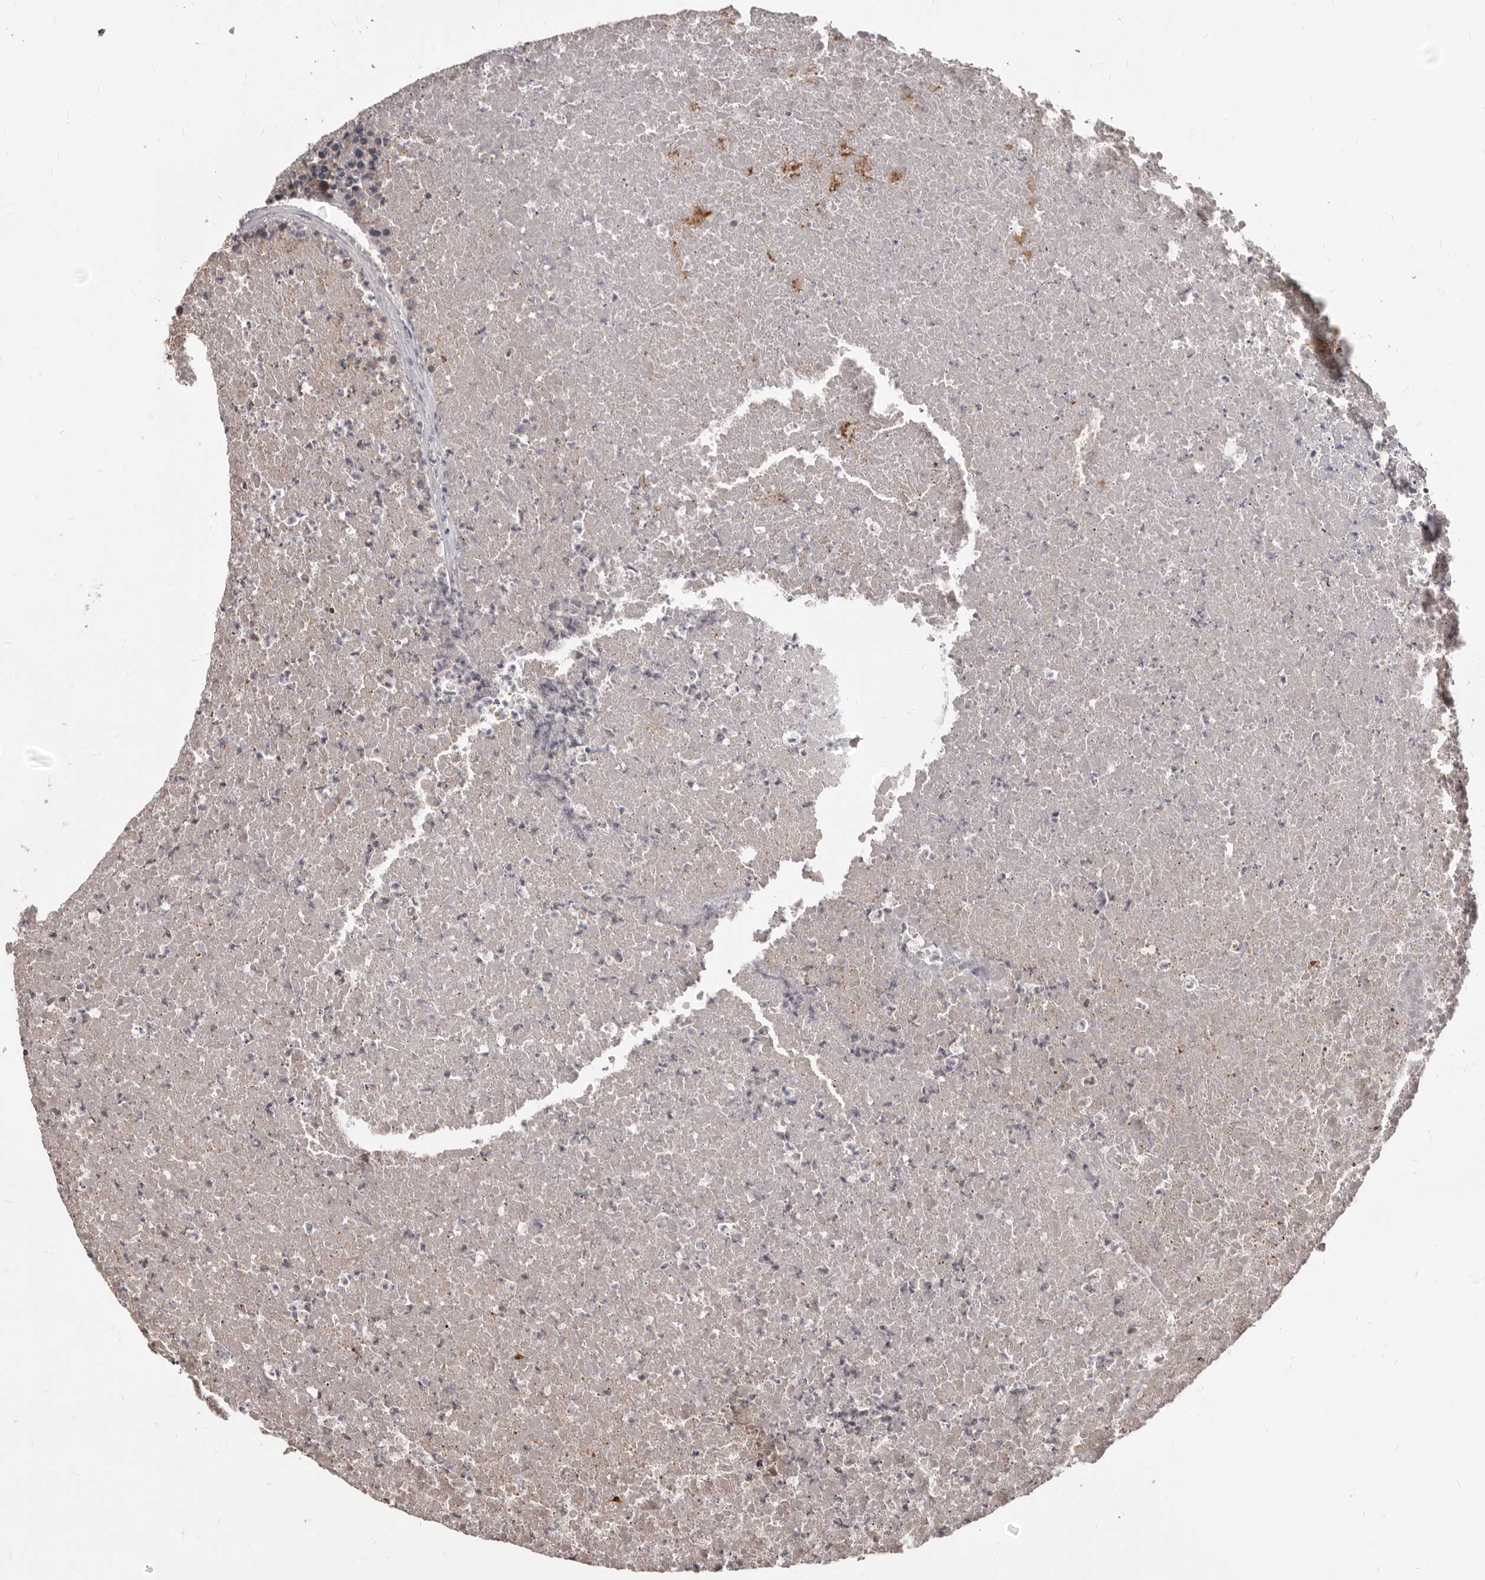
{"staining": {"intensity": "weak", "quantity": "<25%", "location": "cytoplasmic/membranous"}, "tissue": "colorectal cancer", "cell_type": "Tumor cells", "image_type": "cancer", "snomed": [{"axis": "morphology", "description": "Adenocarcinoma, NOS"}, {"axis": "topography", "description": "Colon"}], "caption": "This is an immunohistochemistry (IHC) image of human colorectal adenocarcinoma. There is no staining in tumor cells.", "gene": "GABPB2", "patient": {"sex": "male", "age": 87}}